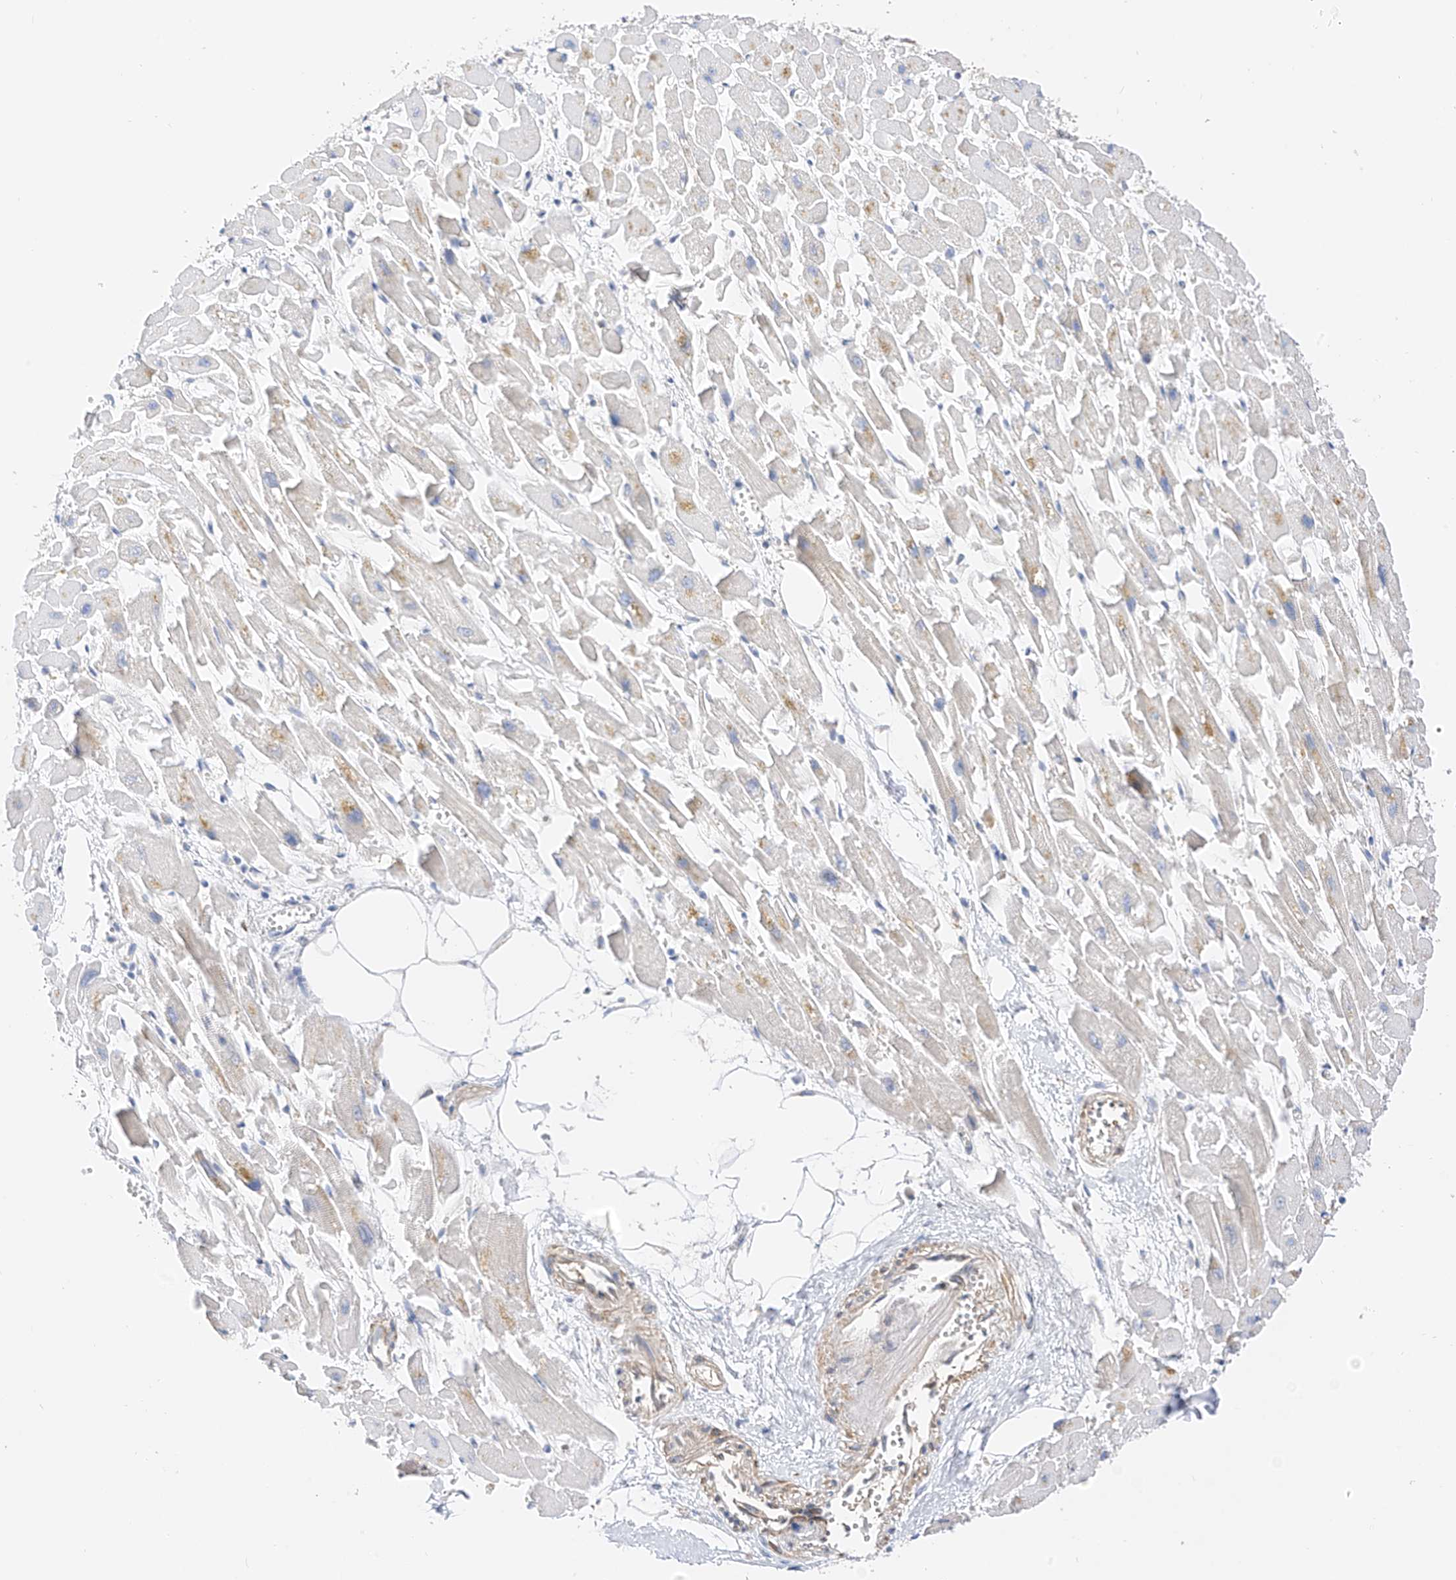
{"staining": {"intensity": "moderate", "quantity": "<25%", "location": "cytoplasmic/membranous"}, "tissue": "heart muscle", "cell_type": "Cardiomyocytes", "image_type": "normal", "snomed": [{"axis": "morphology", "description": "Normal tissue, NOS"}, {"axis": "topography", "description": "Heart"}], "caption": "Benign heart muscle shows moderate cytoplasmic/membranous staining in approximately <25% of cardiomyocytes, visualized by immunohistochemistry. The staining is performed using DAB (3,3'-diaminobenzidine) brown chromogen to label protein expression. The nuclei are counter-stained blue using hematoxylin.", "gene": "PPA2", "patient": {"sex": "female", "age": 64}}